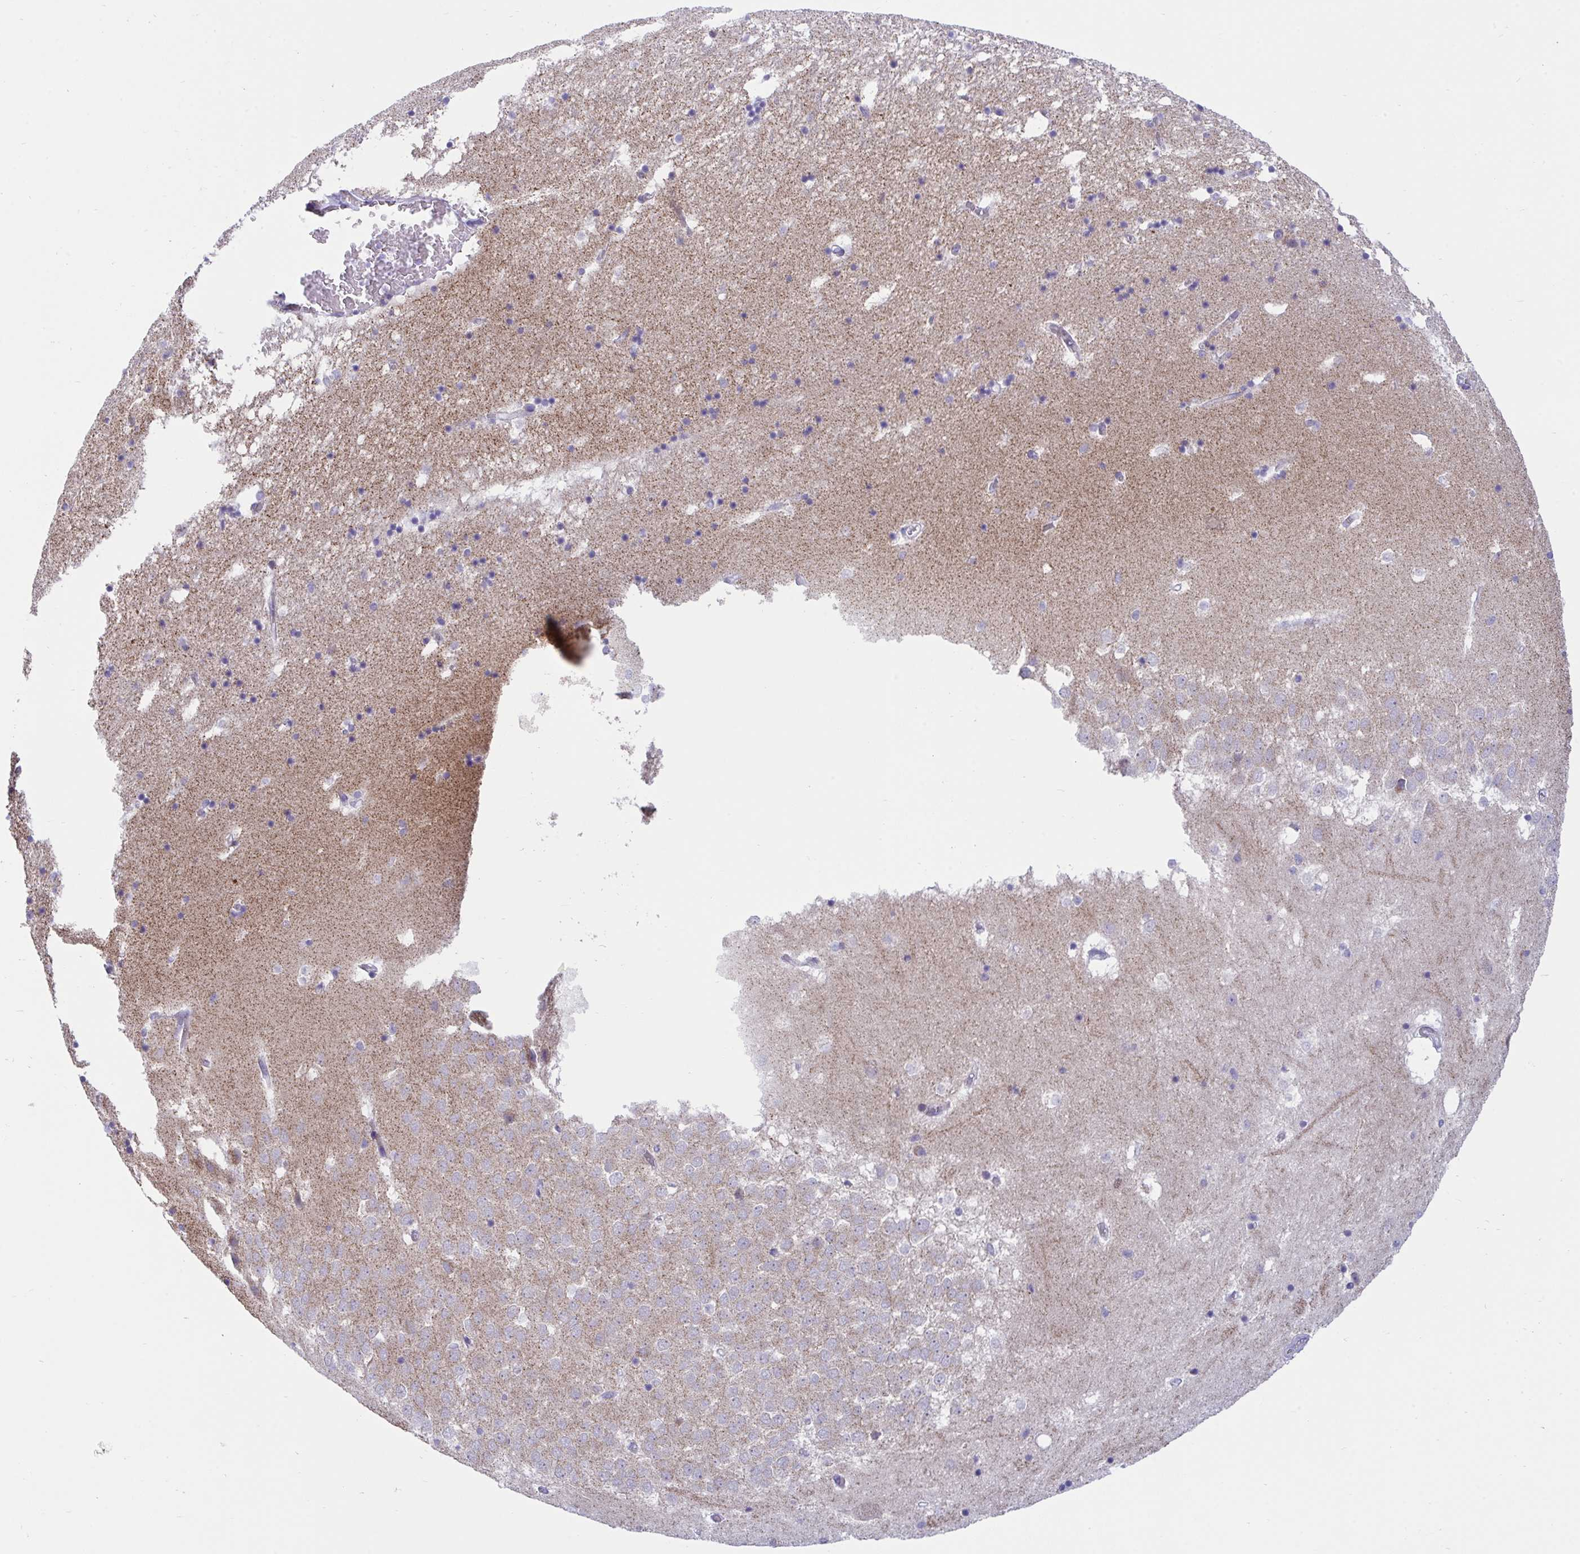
{"staining": {"intensity": "negative", "quantity": "none", "location": "none"}, "tissue": "hippocampus", "cell_type": "Glial cells", "image_type": "normal", "snomed": [{"axis": "morphology", "description": "Normal tissue, NOS"}, {"axis": "topography", "description": "Hippocampus"}], "caption": "Protein analysis of normal hippocampus demonstrates no significant expression in glial cells. (DAB (3,3'-diaminobenzidine) immunohistochemistry with hematoxylin counter stain).", "gene": "DTX3", "patient": {"sex": "male", "age": 58}}